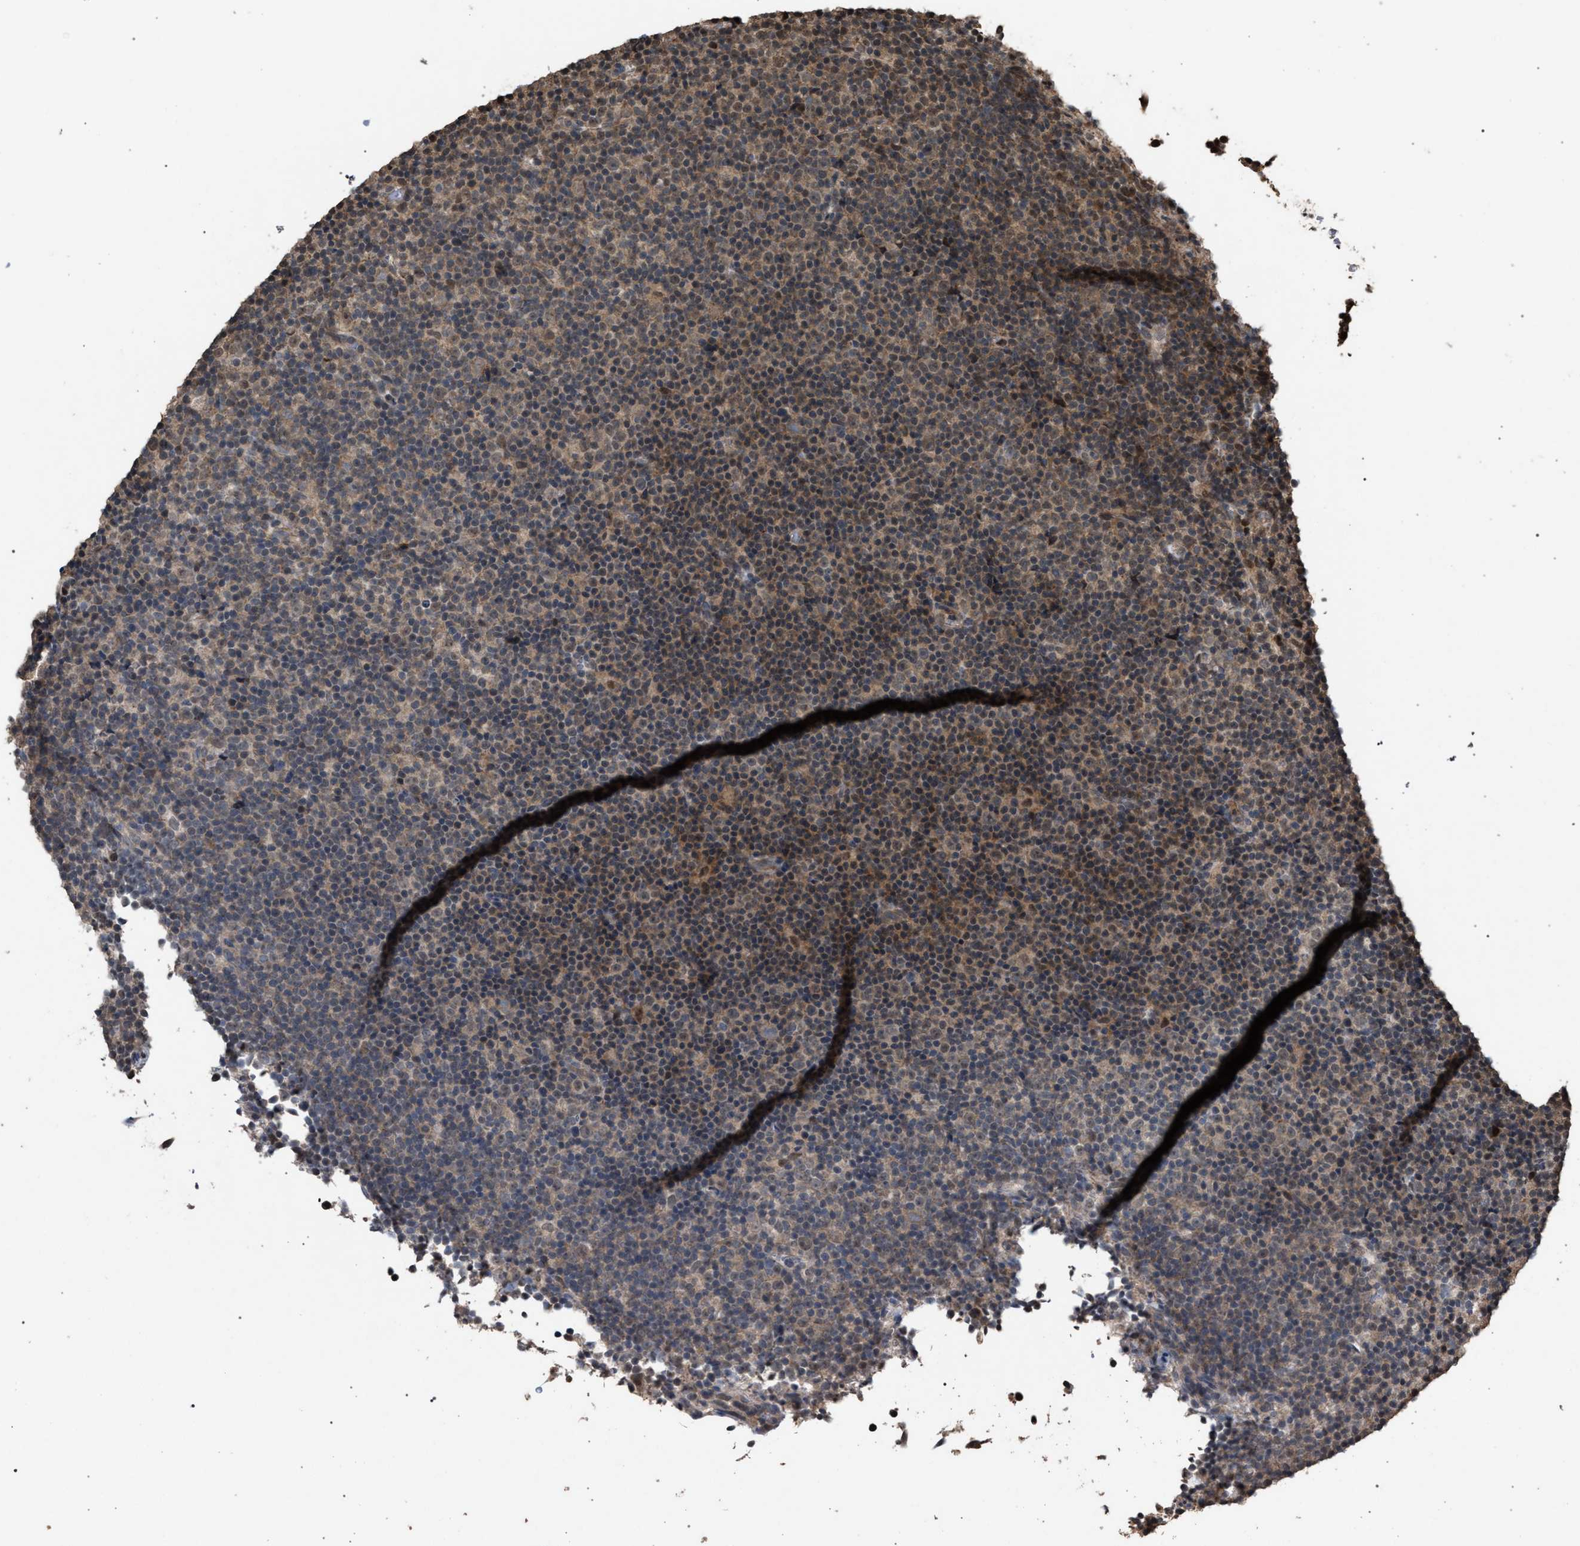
{"staining": {"intensity": "weak", "quantity": ">75%", "location": "cytoplasmic/membranous"}, "tissue": "lymphoma", "cell_type": "Tumor cells", "image_type": "cancer", "snomed": [{"axis": "morphology", "description": "Malignant lymphoma, non-Hodgkin's type, Low grade"}, {"axis": "topography", "description": "Lymph node"}], "caption": "Weak cytoplasmic/membranous staining is identified in about >75% of tumor cells in low-grade malignant lymphoma, non-Hodgkin's type.", "gene": "NAA35", "patient": {"sex": "female", "age": 67}}